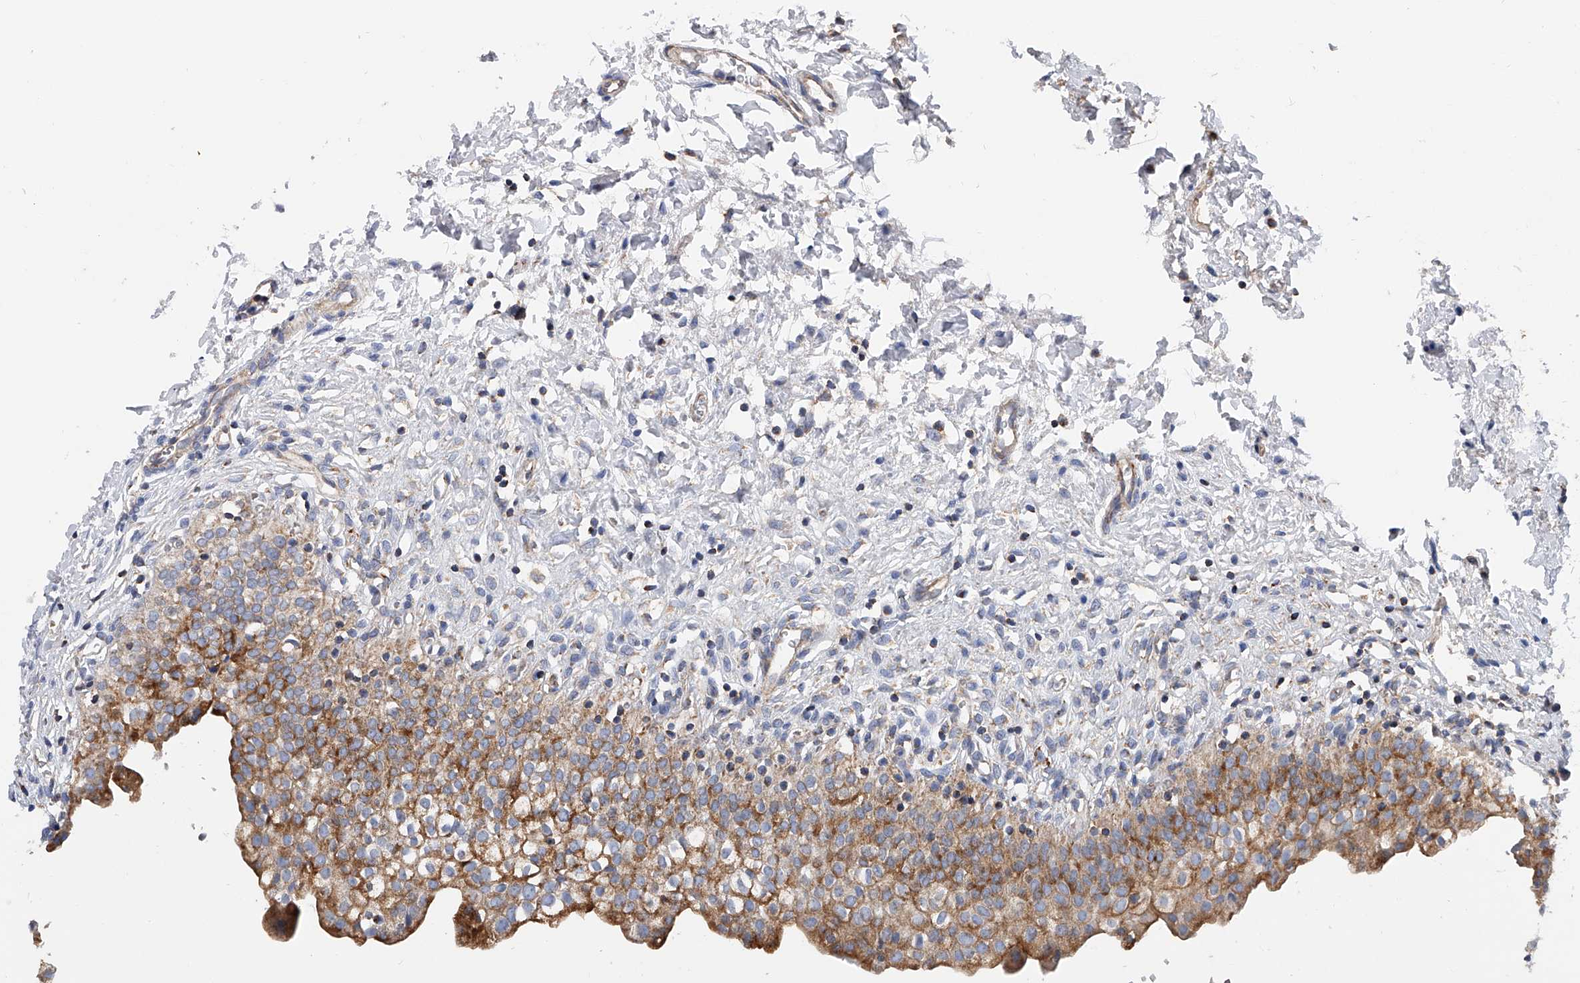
{"staining": {"intensity": "moderate", "quantity": ">75%", "location": "cytoplasmic/membranous"}, "tissue": "urinary bladder", "cell_type": "Urothelial cells", "image_type": "normal", "snomed": [{"axis": "morphology", "description": "Normal tissue, NOS"}, {"axis": "topography", "description": "Urinary bladder"}], "caption": "Approximately >75% of urothelial cells in unremarkable human urinary bladder demonstrate moderate cytoplasmic/membranous protein positivity as visualized by brown immunohistochemical staining.", "gene": "PDSS2", "patient": {"sex": "male", "age": 55}}